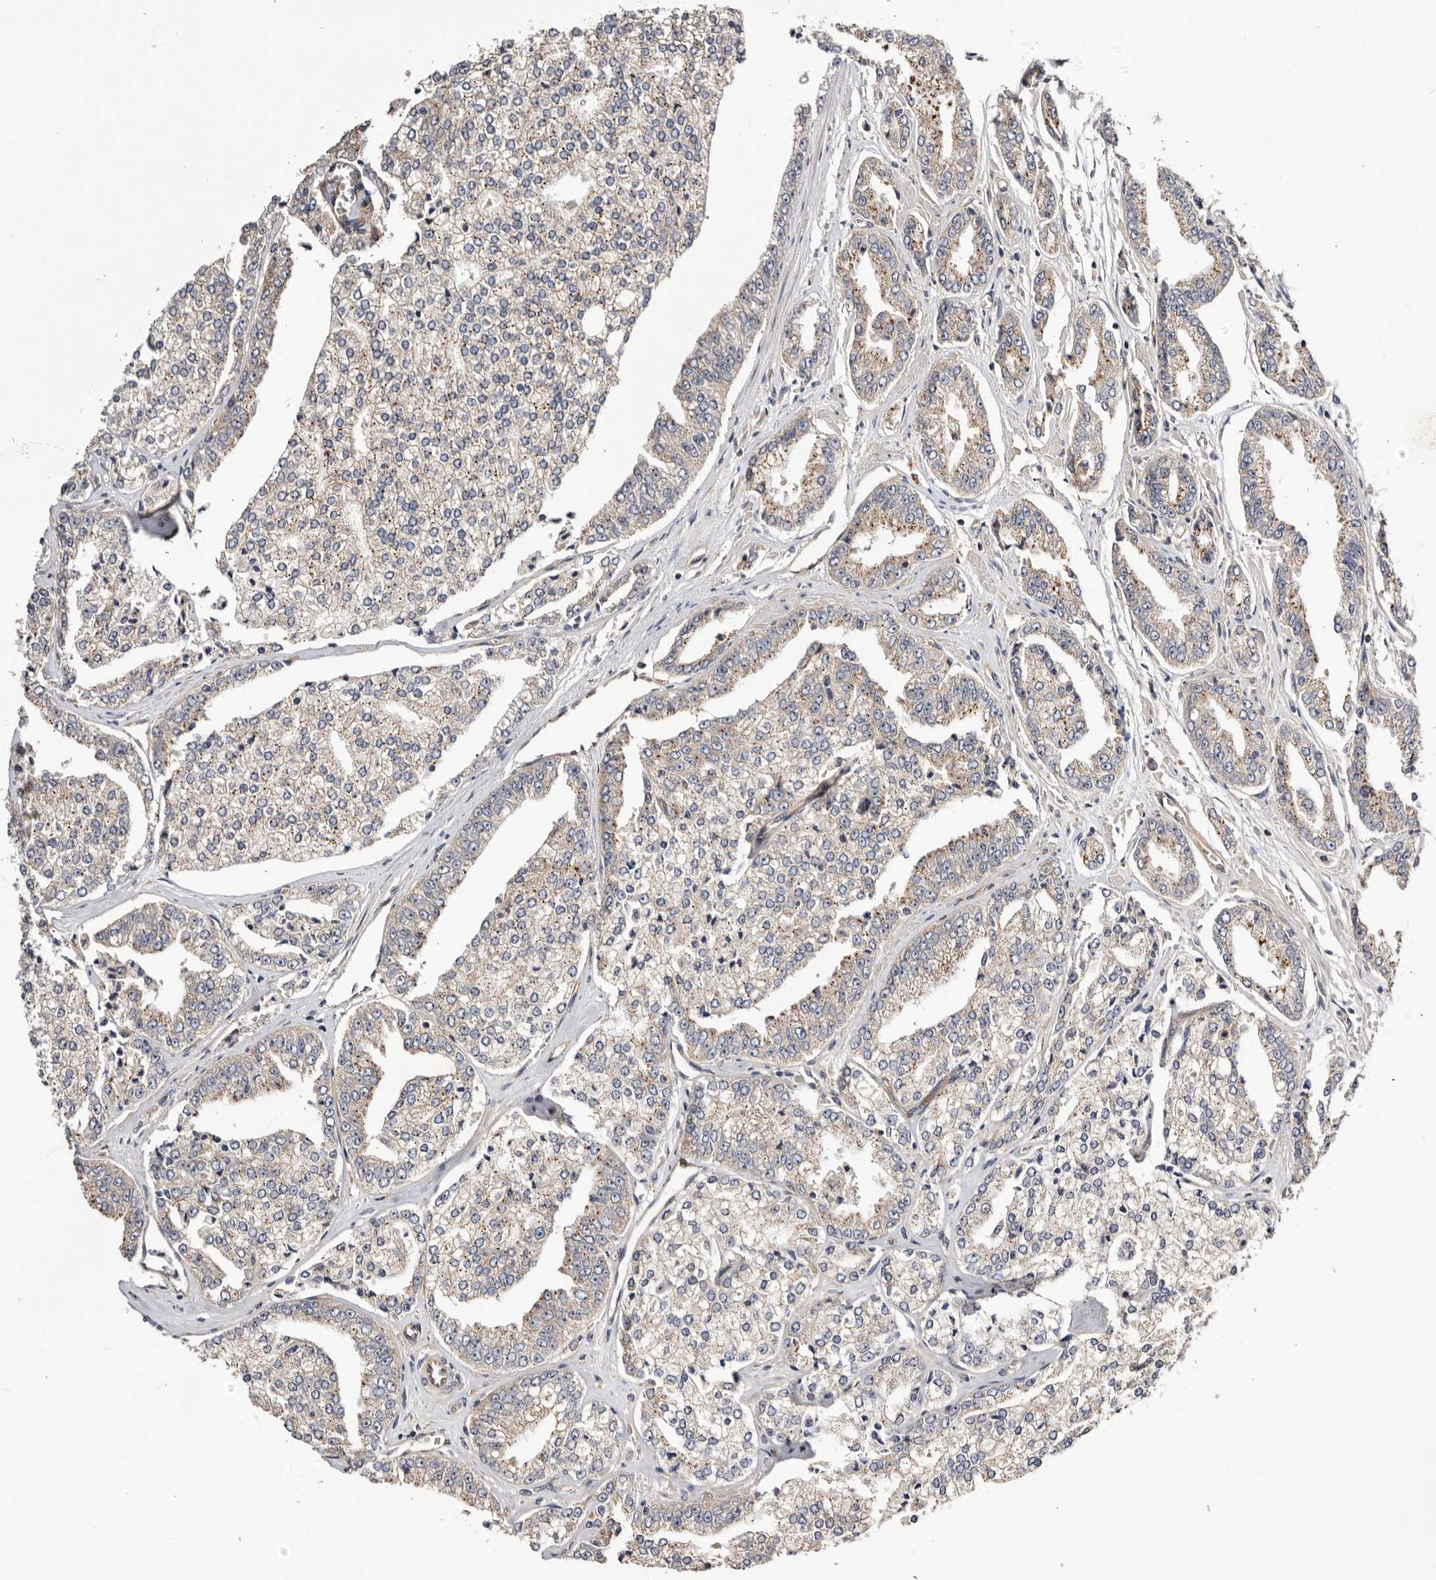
{"staining": {"intensity": "weak", "quantity": "25%-75%", "location": "cytoplasmic/membranous"}, "tissue": "prostate cancer", "cell_type": "Tumor cells", "image_type": "cancer", "snomed": [{"axis": "morphology", "description": "Adenocarcinoma, High grade"}, {"axis": "topography", "description": "Prostate"}], "caption": "Adenocarcinoma (high-grade) (prostate) stained with immunohistochemistry (IHC) shows weak cytoplasmic/membranous staining in about 25%-75% of tumor cells.", "gene": "PANK4", "patient": {"sex": "male", "age": 71}}